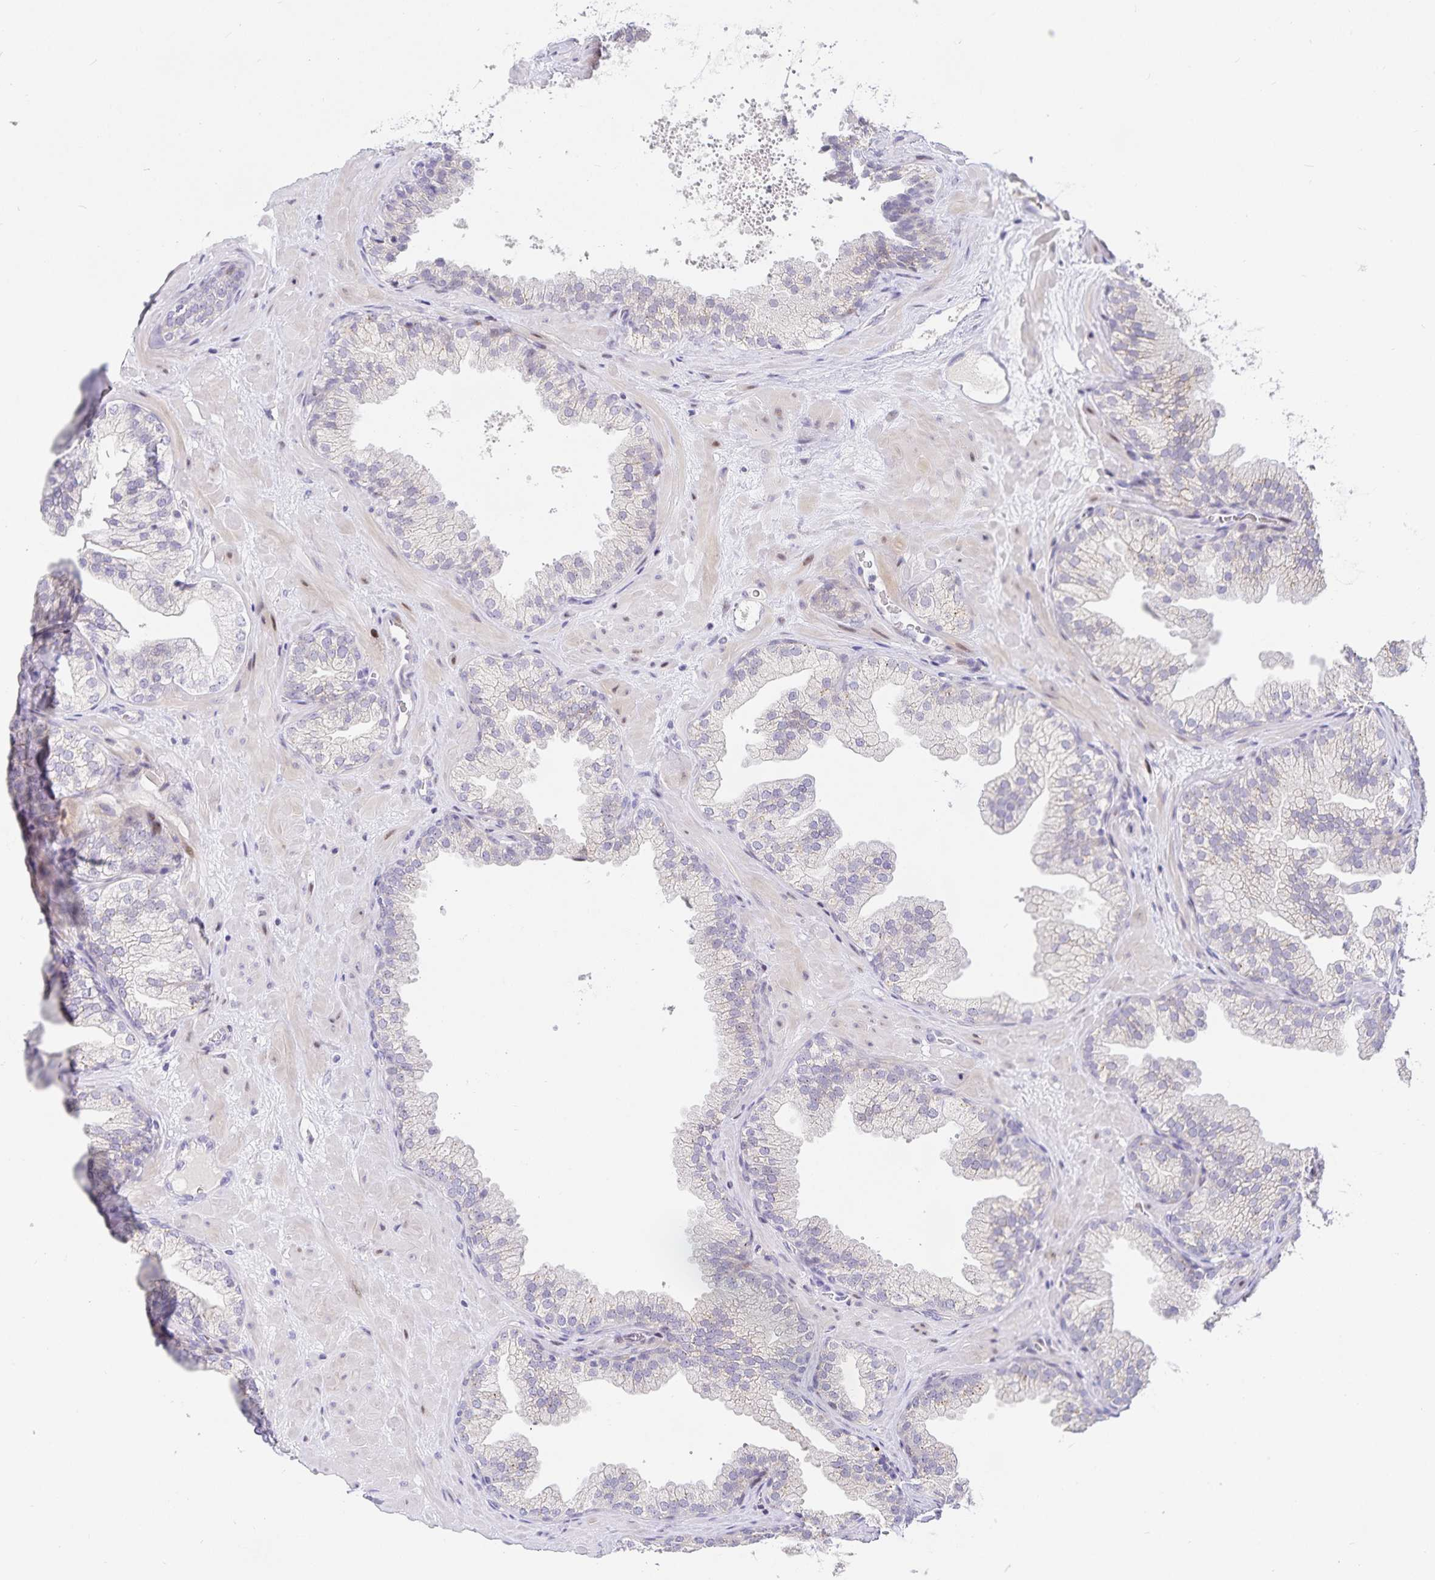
{"staining": {"intensity": "negative", "quantity": "none", "location": "none"}, "tissue": "prostate", "cell_type": "Glandular cells", "image_type": "normal", "snomed": [{"axis": "morphology", "description": "Normal tissue, NOS"}, {"axis": "topography", "description": "Prostate"}], "caption": "Glandular cells are negative for protein expression in benign human prostate. (DAB immunohistochemistry, high magnification).", "gene": "KBTBD13", "patient": {"sex": "male", "age": 37}}